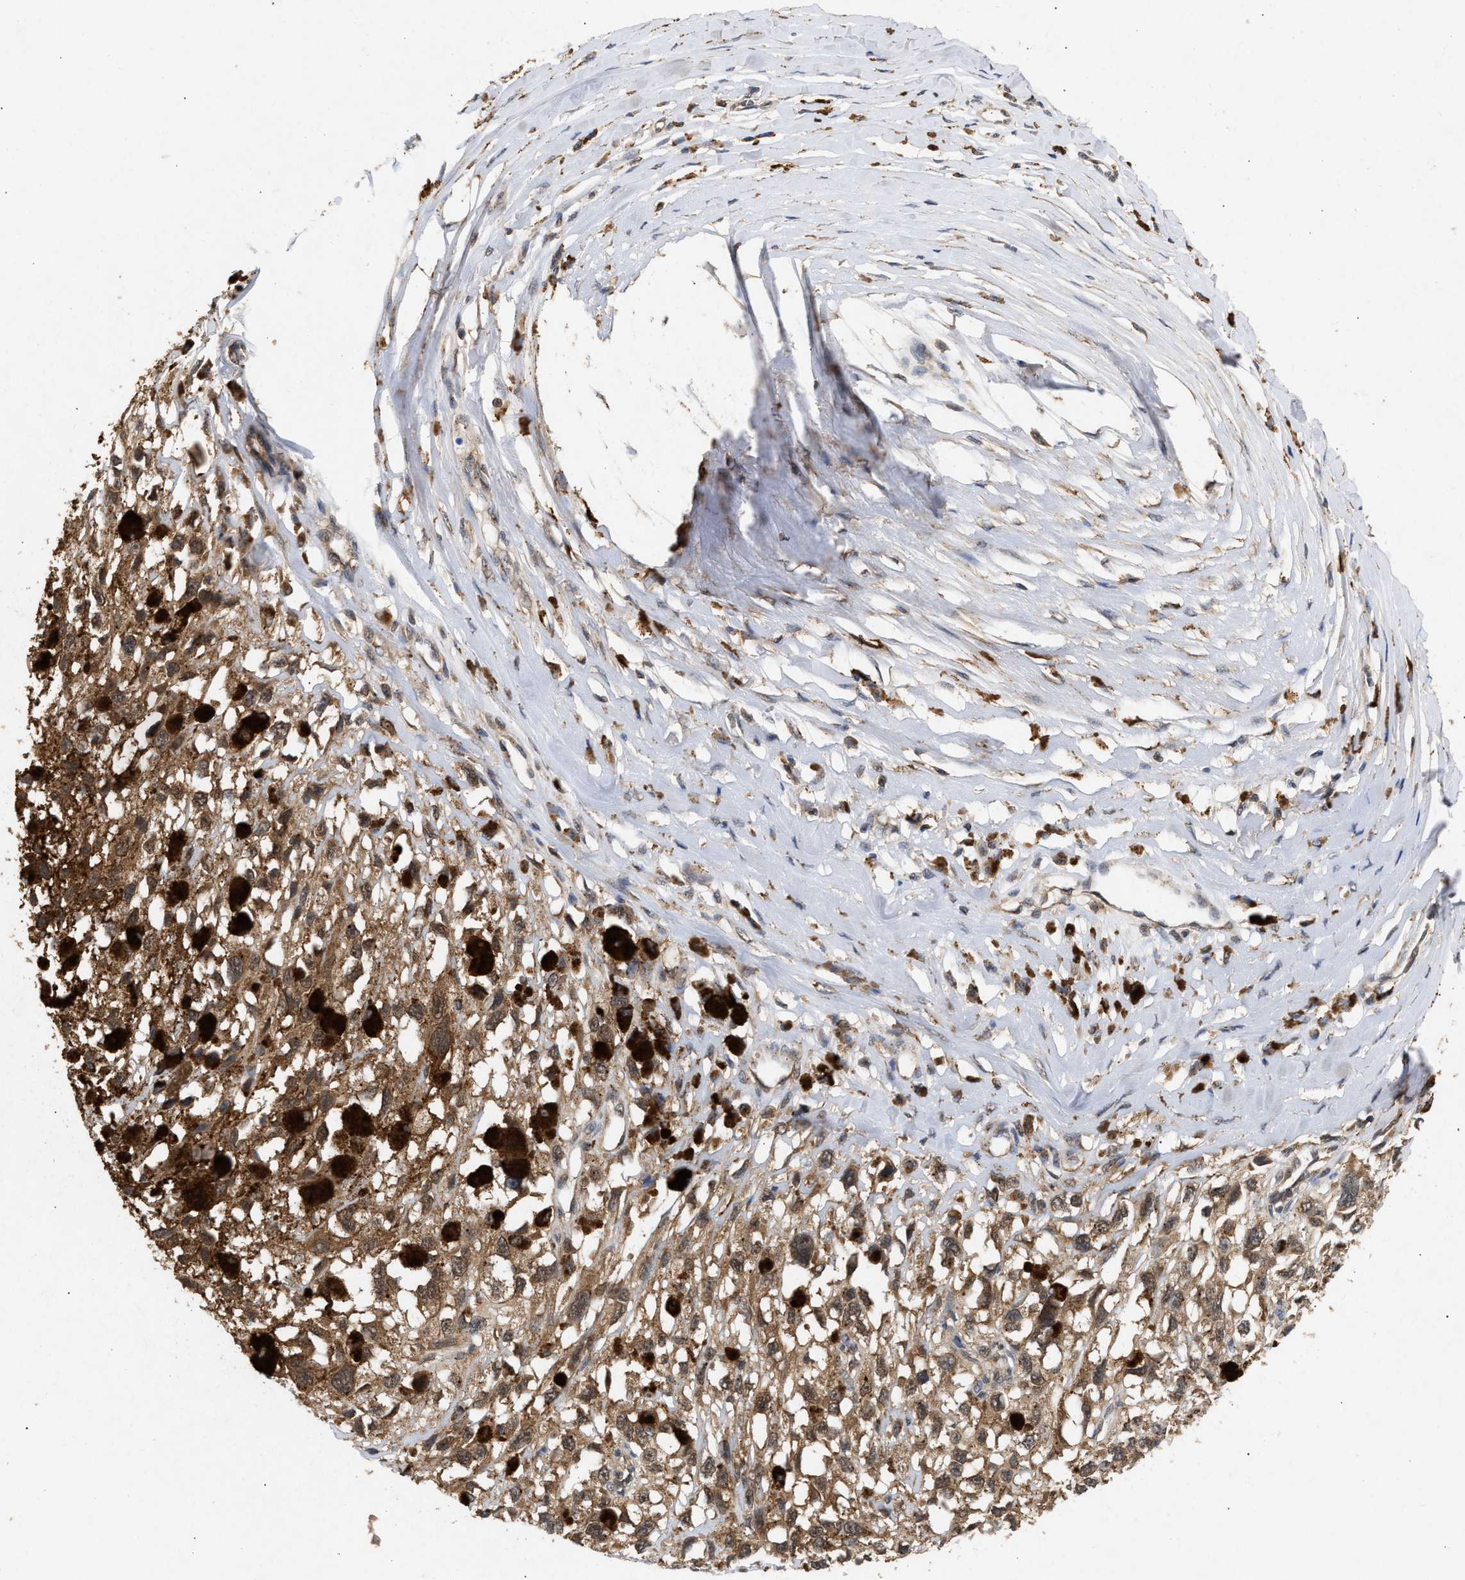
{"staining": {"intensity": "moderate", "quantity": ">75%", "location": "cytoplasmic/membranous,nuclear"}, "tissue": "melanoma", "cell_type": "Tumor cells", "image_type": "cancer", "snomed": [{"axis": "morphology", "description": "Malignant melanoma, Metastatic site"}, {"axis": "topography", "description": "Lymph node"}], "caption": "DAB (3,3'-diaminobenzidine) immunohistochemical staining of malignant melanoma (metastatic site) reveals moderate cytoplasmic/membranous and nuclear protein staining in about >75% of tumor cells.", "gene": "FITM1", "patient": {"sex": "male", "age": 59}}